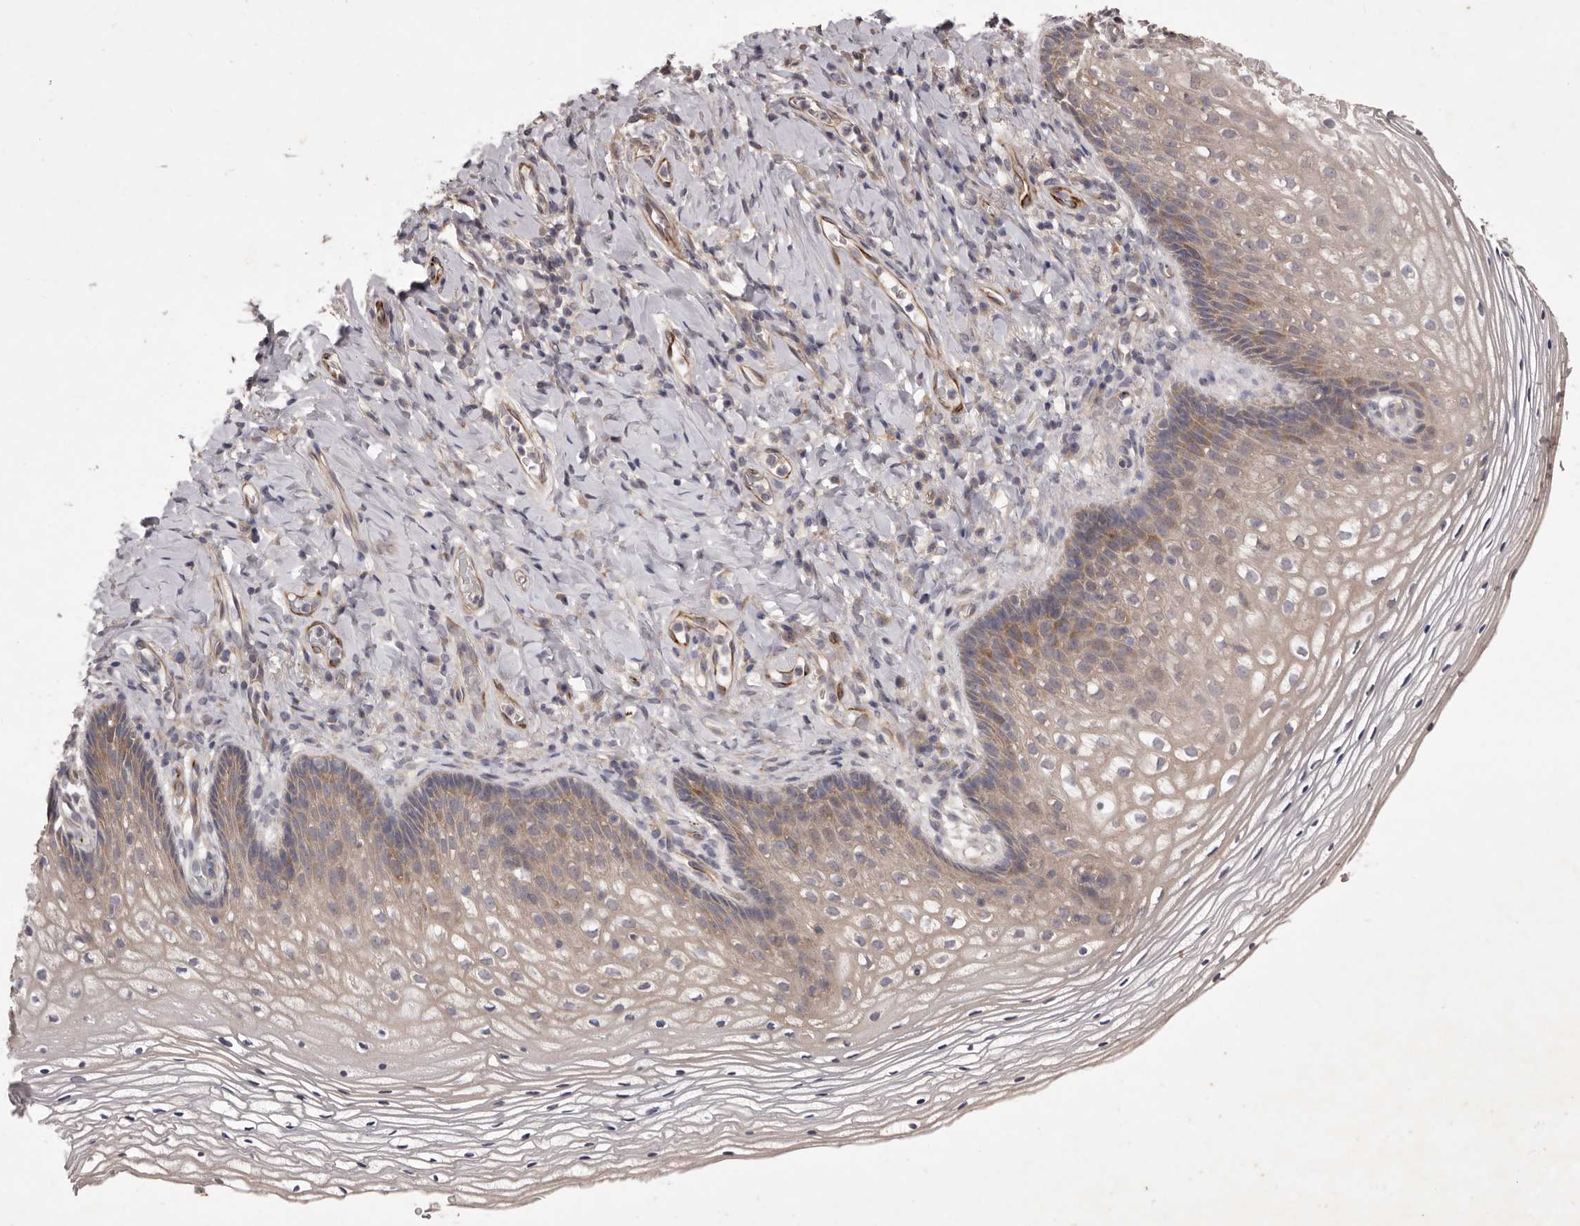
{"staining": {"intensity": "weak", "quantity": "<25%", "location": "cytoplasmic/membranous"}, "tissue": "vagina", "cell_type": "Squamous epithelial cells", "image_type": "normal", "snomed": [{"axis": "morphology", "description": "Normal tissue, NOS"}, {"axis": "topography", "description": "Vagina"}], "caption": "Vagina was stained to show a protein in brown. There is no significant positivity in squamous epithelial cells.", "gene": "PNRC1", "patient": {"sex": "female", "age": 60}}